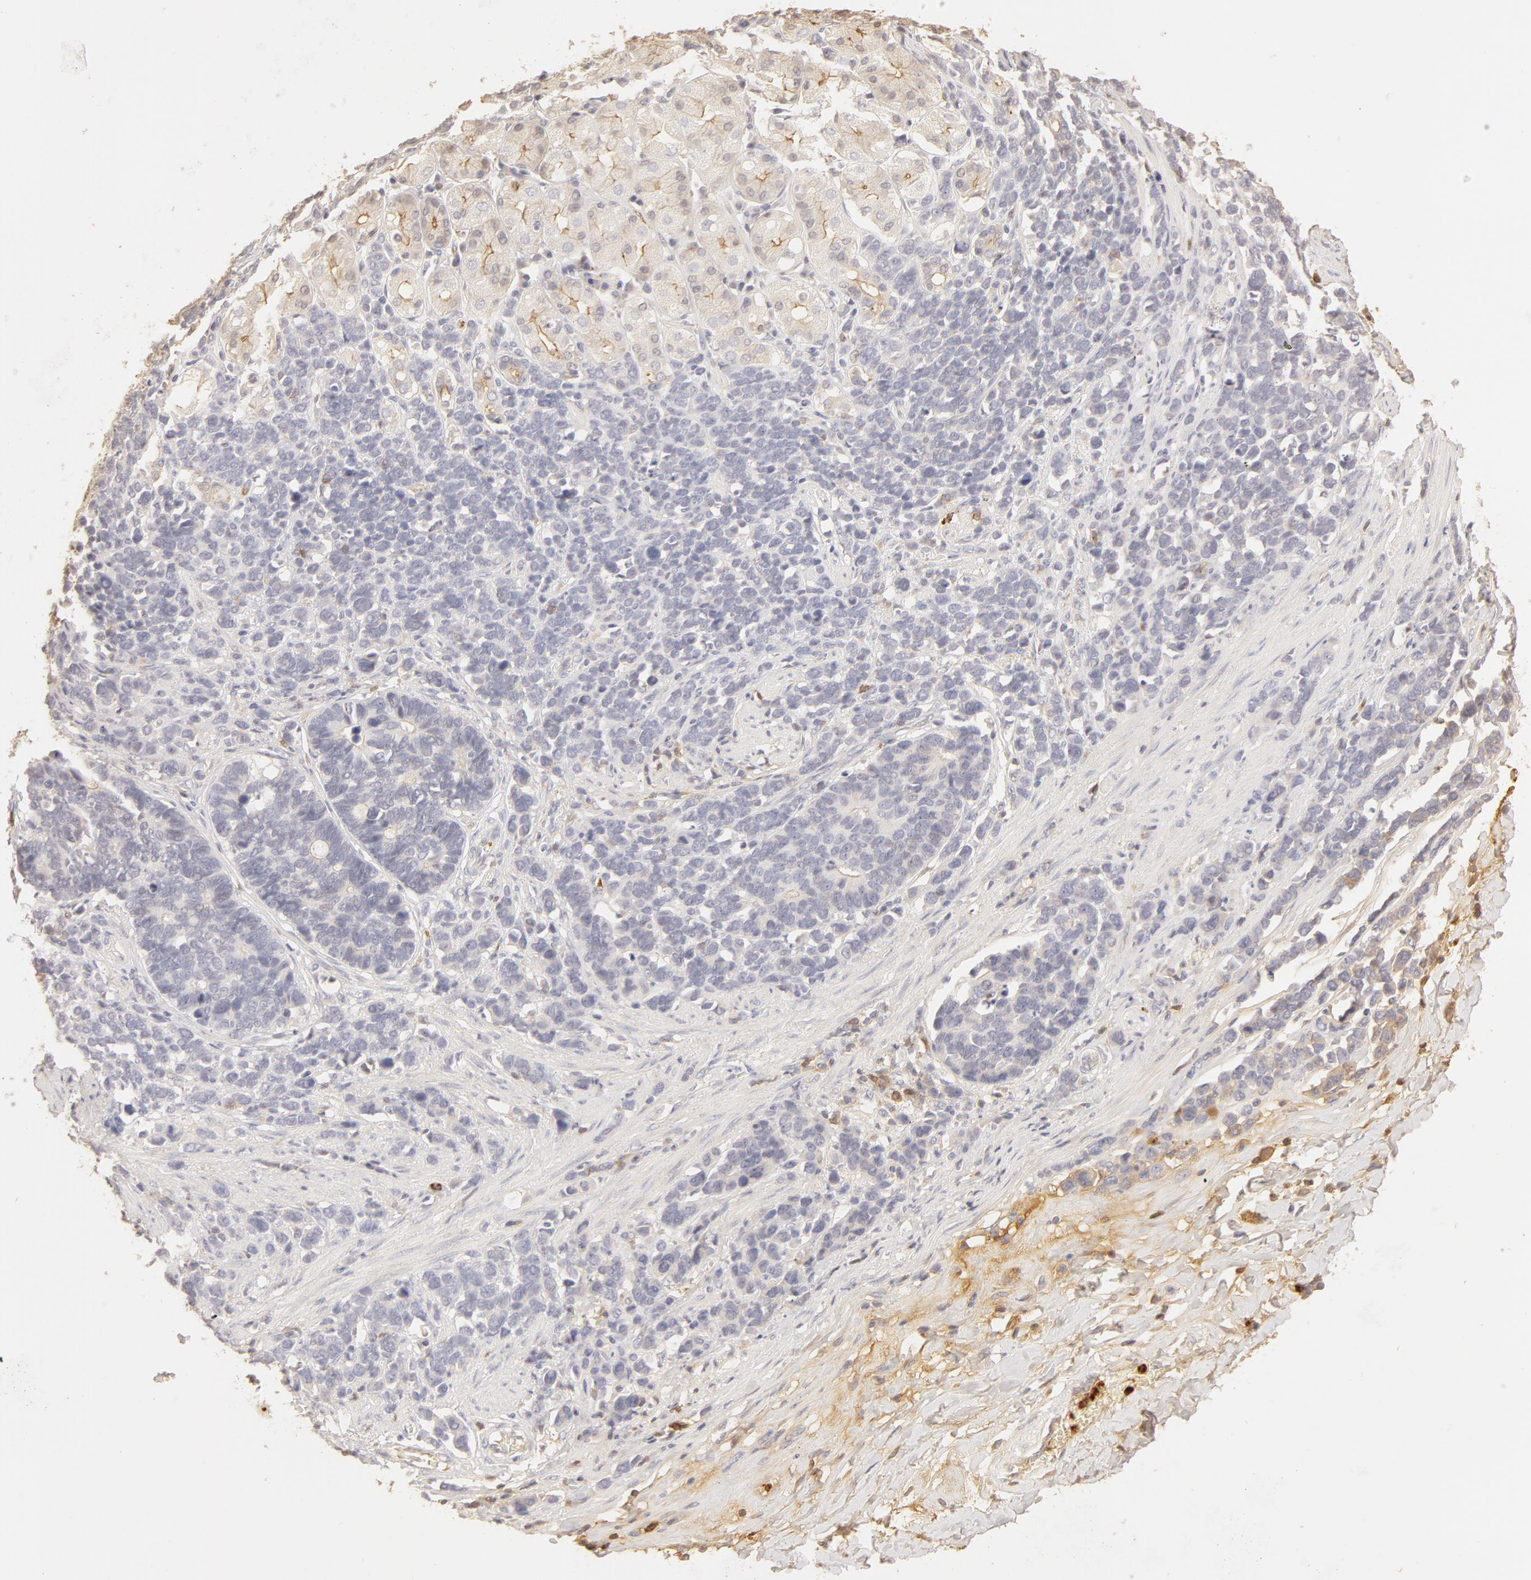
{"staining": {"intensity": "negative", "quantity": "none", "location": "none"}, "tissue": "stomach cancer", "cell_type": "Tumor cells", "image_type": "cancer", "snomed": [{"axis": "morphology", "description": "Adenocarcinoma, NOS"}, {"axis": "topography", "description": "Stomach, upper"}], "caption": "This is an IHC micrograph of human stomach cancer (adenocarcinoma). There is no expression in tumor cells.", "gene": "C1R", "patient": {"sex": "male", "age": 71}}